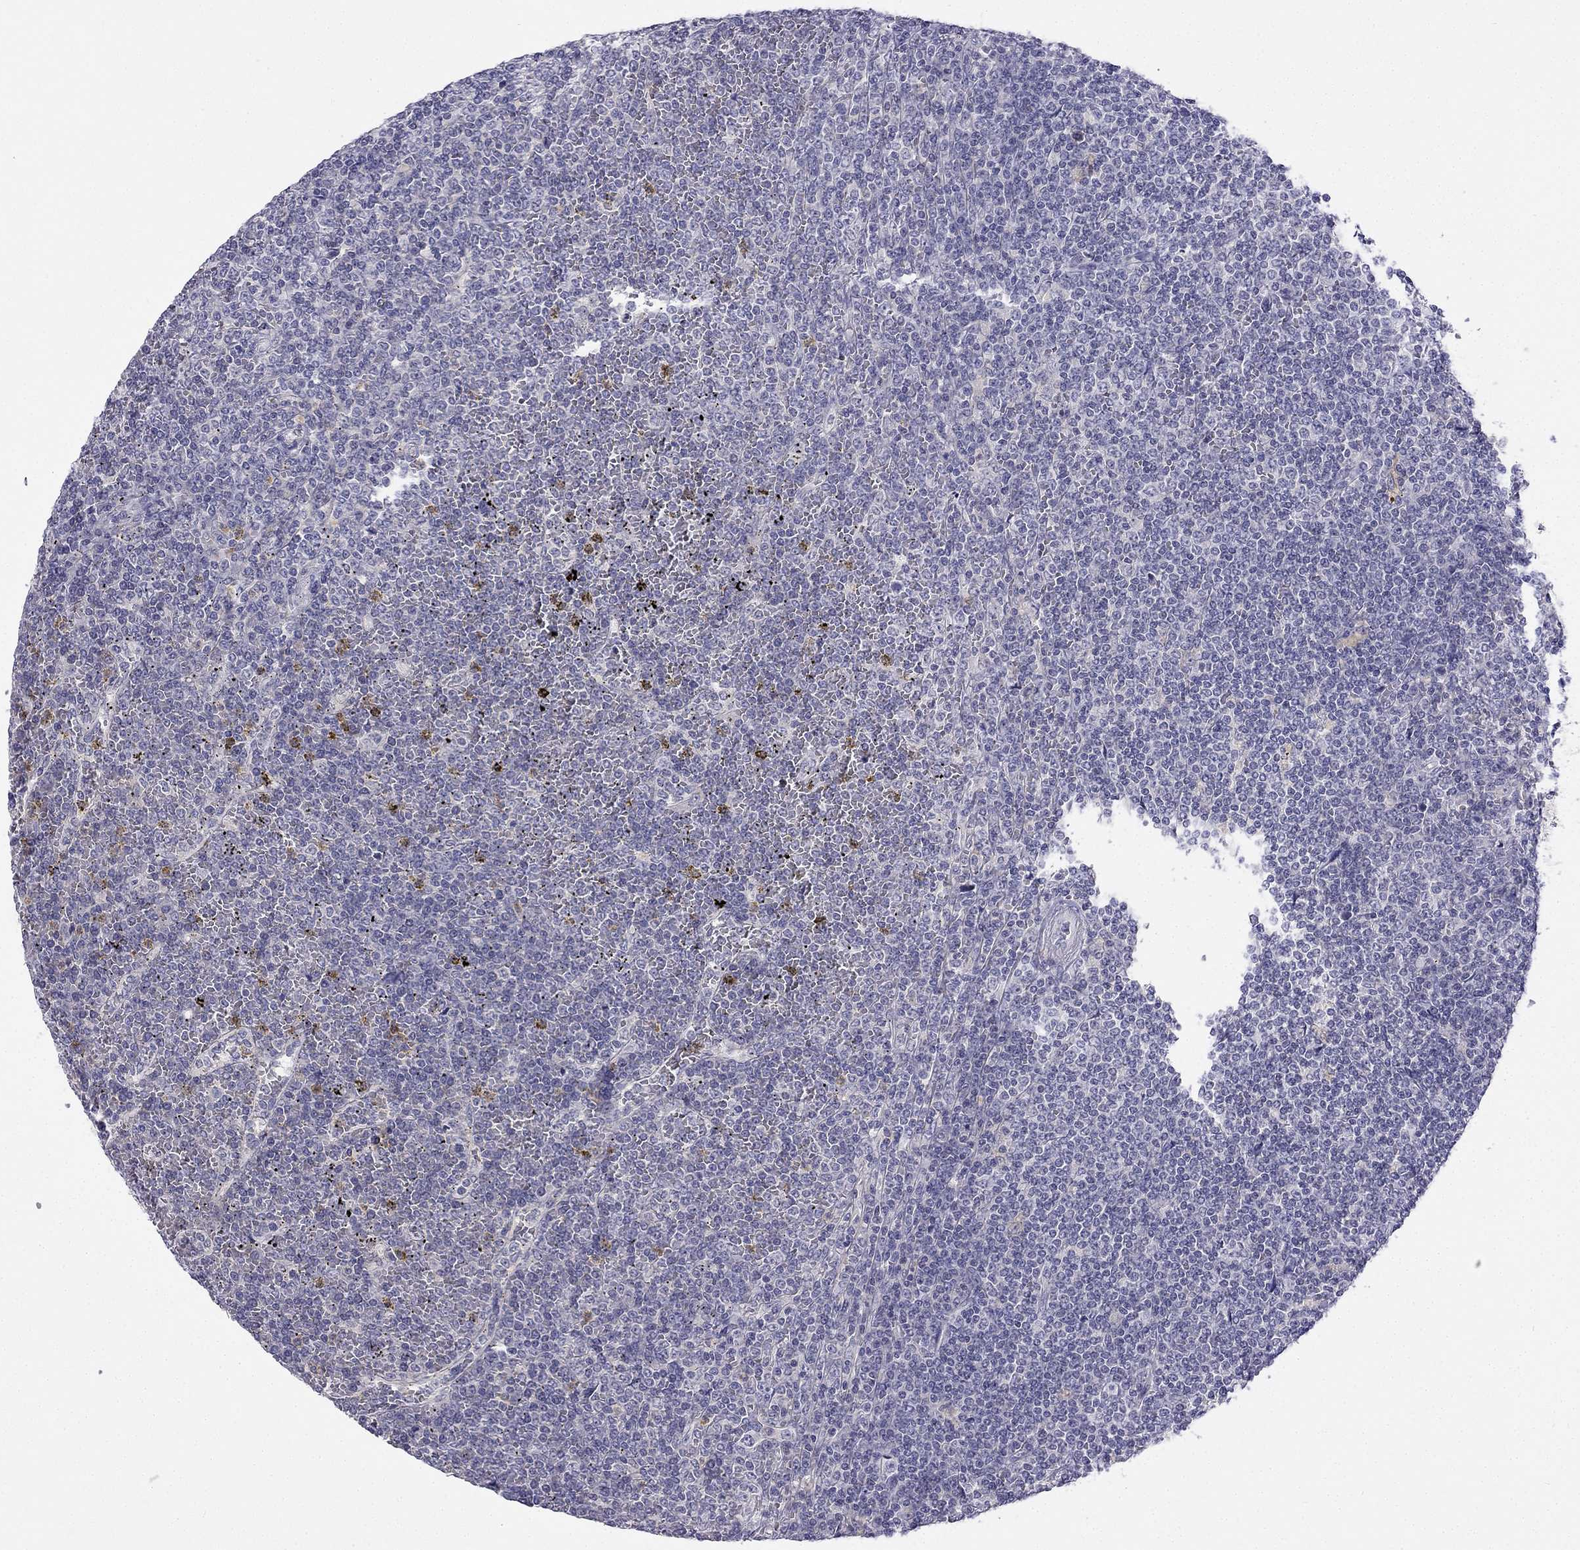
{"staining": {"intensity": "negative", "quantity": "none", "location": "none"}, "tissue": "lymphoma", "cell_type": "Tumor cells", "image_type": "cancer", "snomed": [{"axis": "morphology", "description": "Malignant lymphoma, non-Hodgkin's type, Low grade"}, {"axis": "topography", "description": "Spleen"}], "caption": "Immunohistochemistry photomicrograph of low-grade malignant lymphoma, non-Hodgkin's type stained for a protein (brown), which reveals no positivity in tumor cells.", "gene": "C16orf89", "patient": {"sex": "female", "age": 19}}